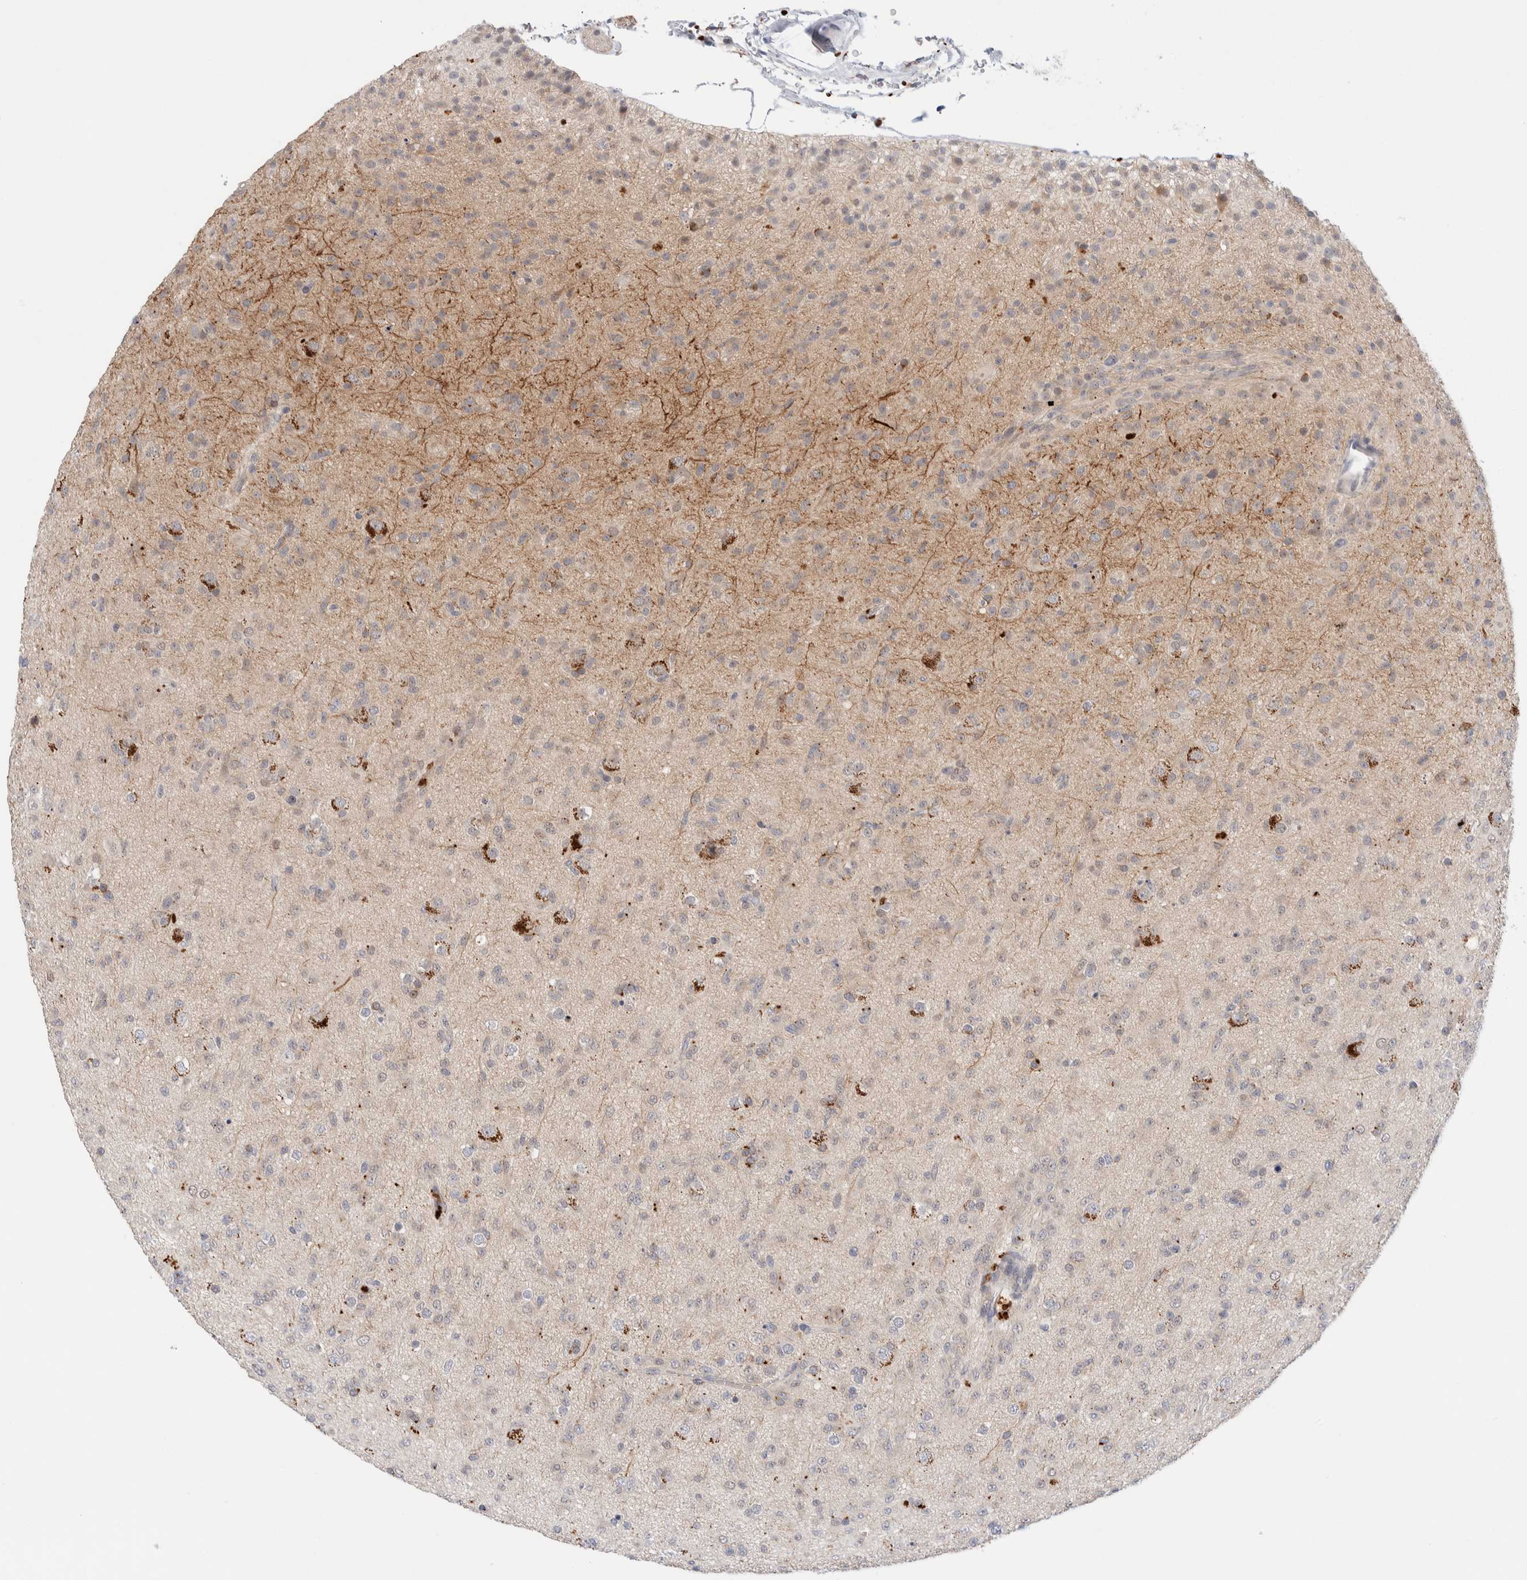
{"staining": {"intensity": "negative", "quantity": "none", "location": "none"}, "tissue": "glioma", "cell_type": "Tumor cells", "image_type": "cancer", "snomed": [{"axis": "morphology", "description": "Glioma, malignant, Low grade"}, {"axis": "topography", "description": "Brain"}], "caption": "High magnification brightfield microscopy of glioma stained with DAB (3,3'-diaminobenzidine) (brown) and counterstained with hematoxylin (blue): tumor cells show no significant positivity. Brightfield microscopy of immunohistochemistry (IHC) stained with DAB (brown) and hematoxylin (blue), captured at high magnification.", "gene": "DNAJB6", "patient": {"sex": "male", "age": 65}}